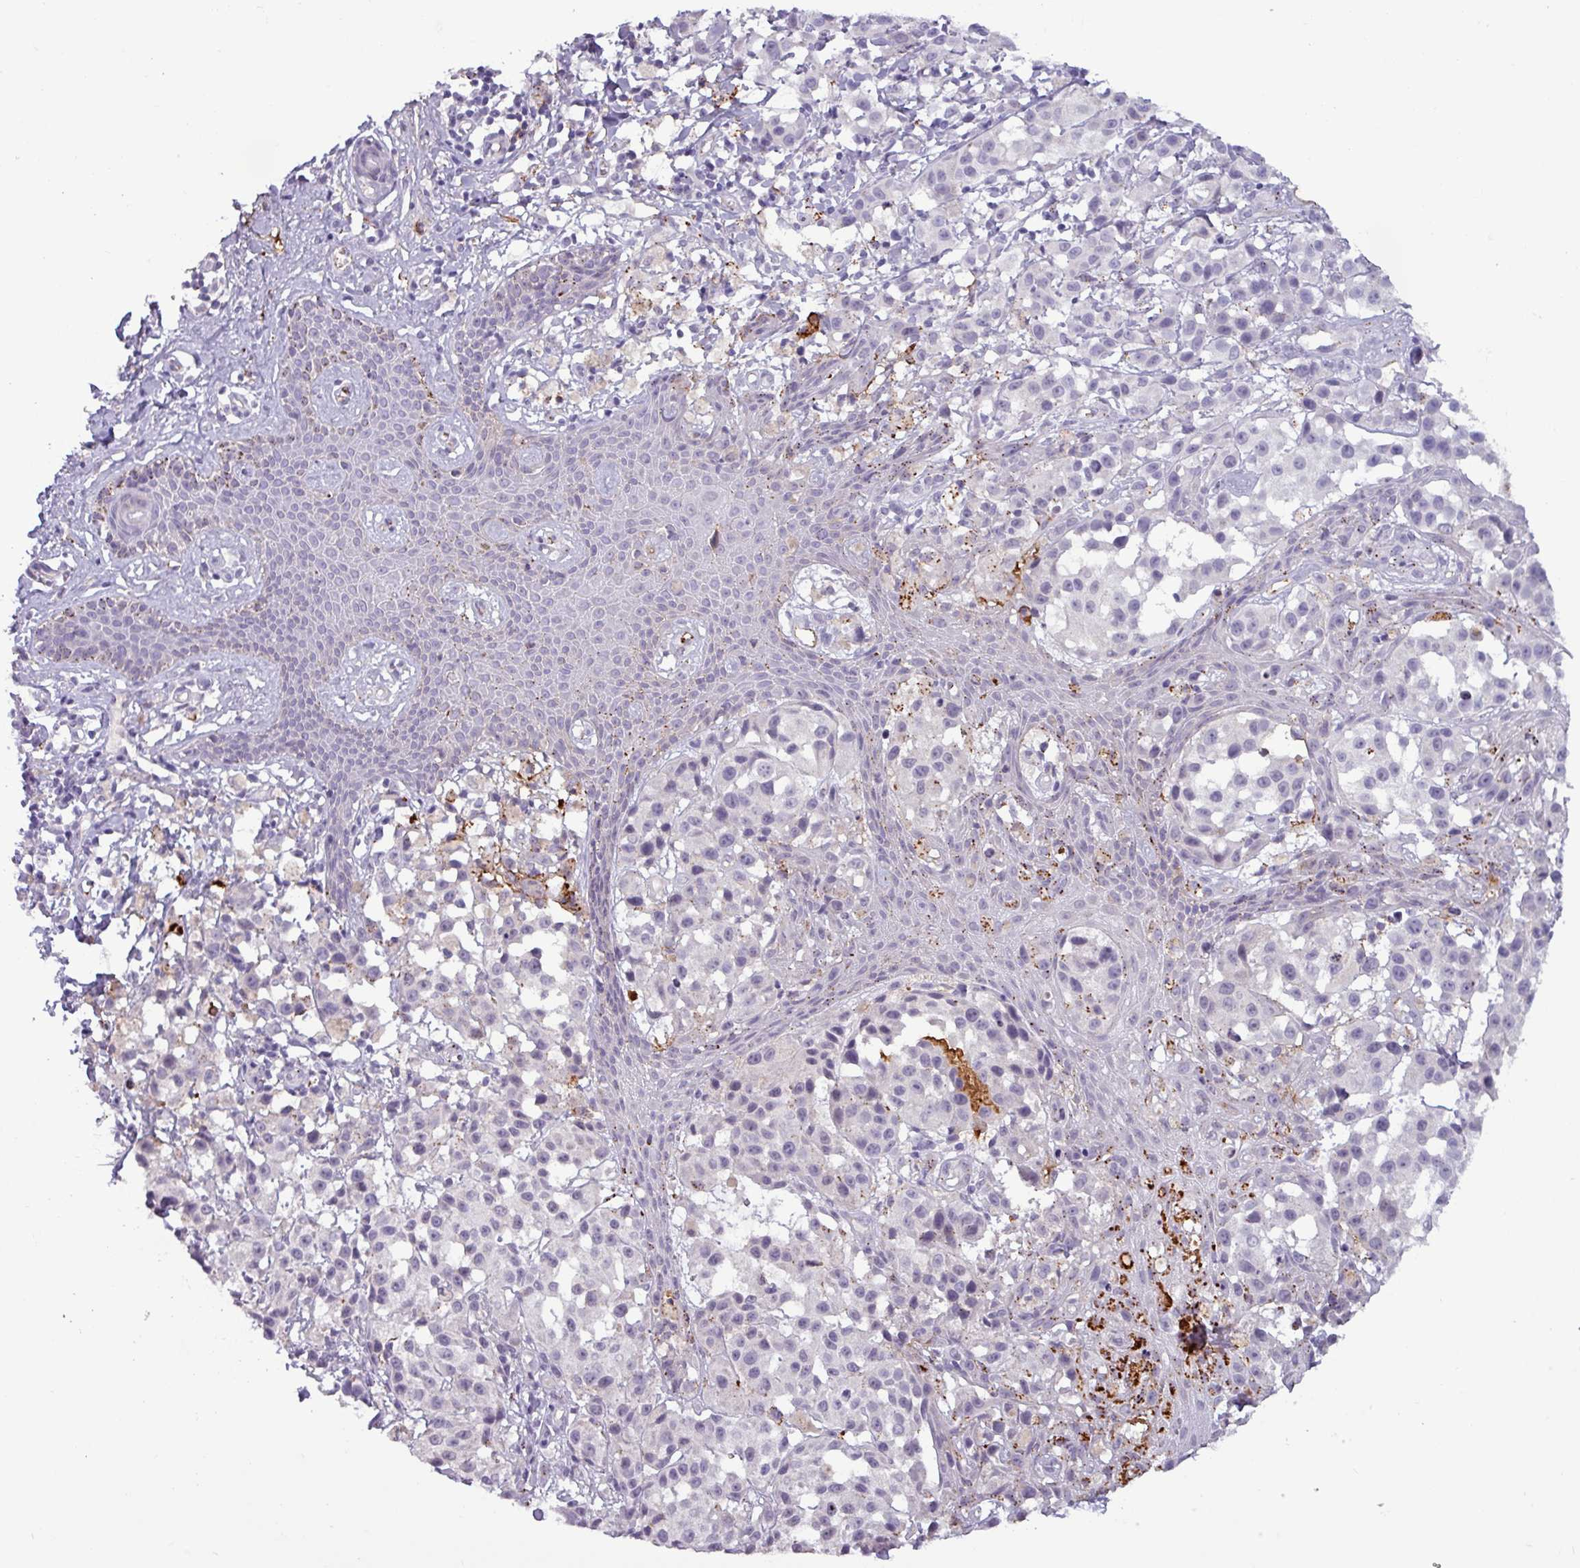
{"staining": {"intensity": "negative", "quantity": "none", "location": "none"}, "tissue": "melanoma", "cell_type": "Tumor cells", "image_type": "cancer", "snomed": [{"axis": "morphology", "description": "Malignant melanoma, NOS"}, {"axis": "topography", "description": "Skin"}], "caption": "Immunohistochemistry (IHC) of malignant melanoma reveals no staining in tumor cells.", "gene": "PLIN2", "patient": {"sex": "male", "age": 39}}